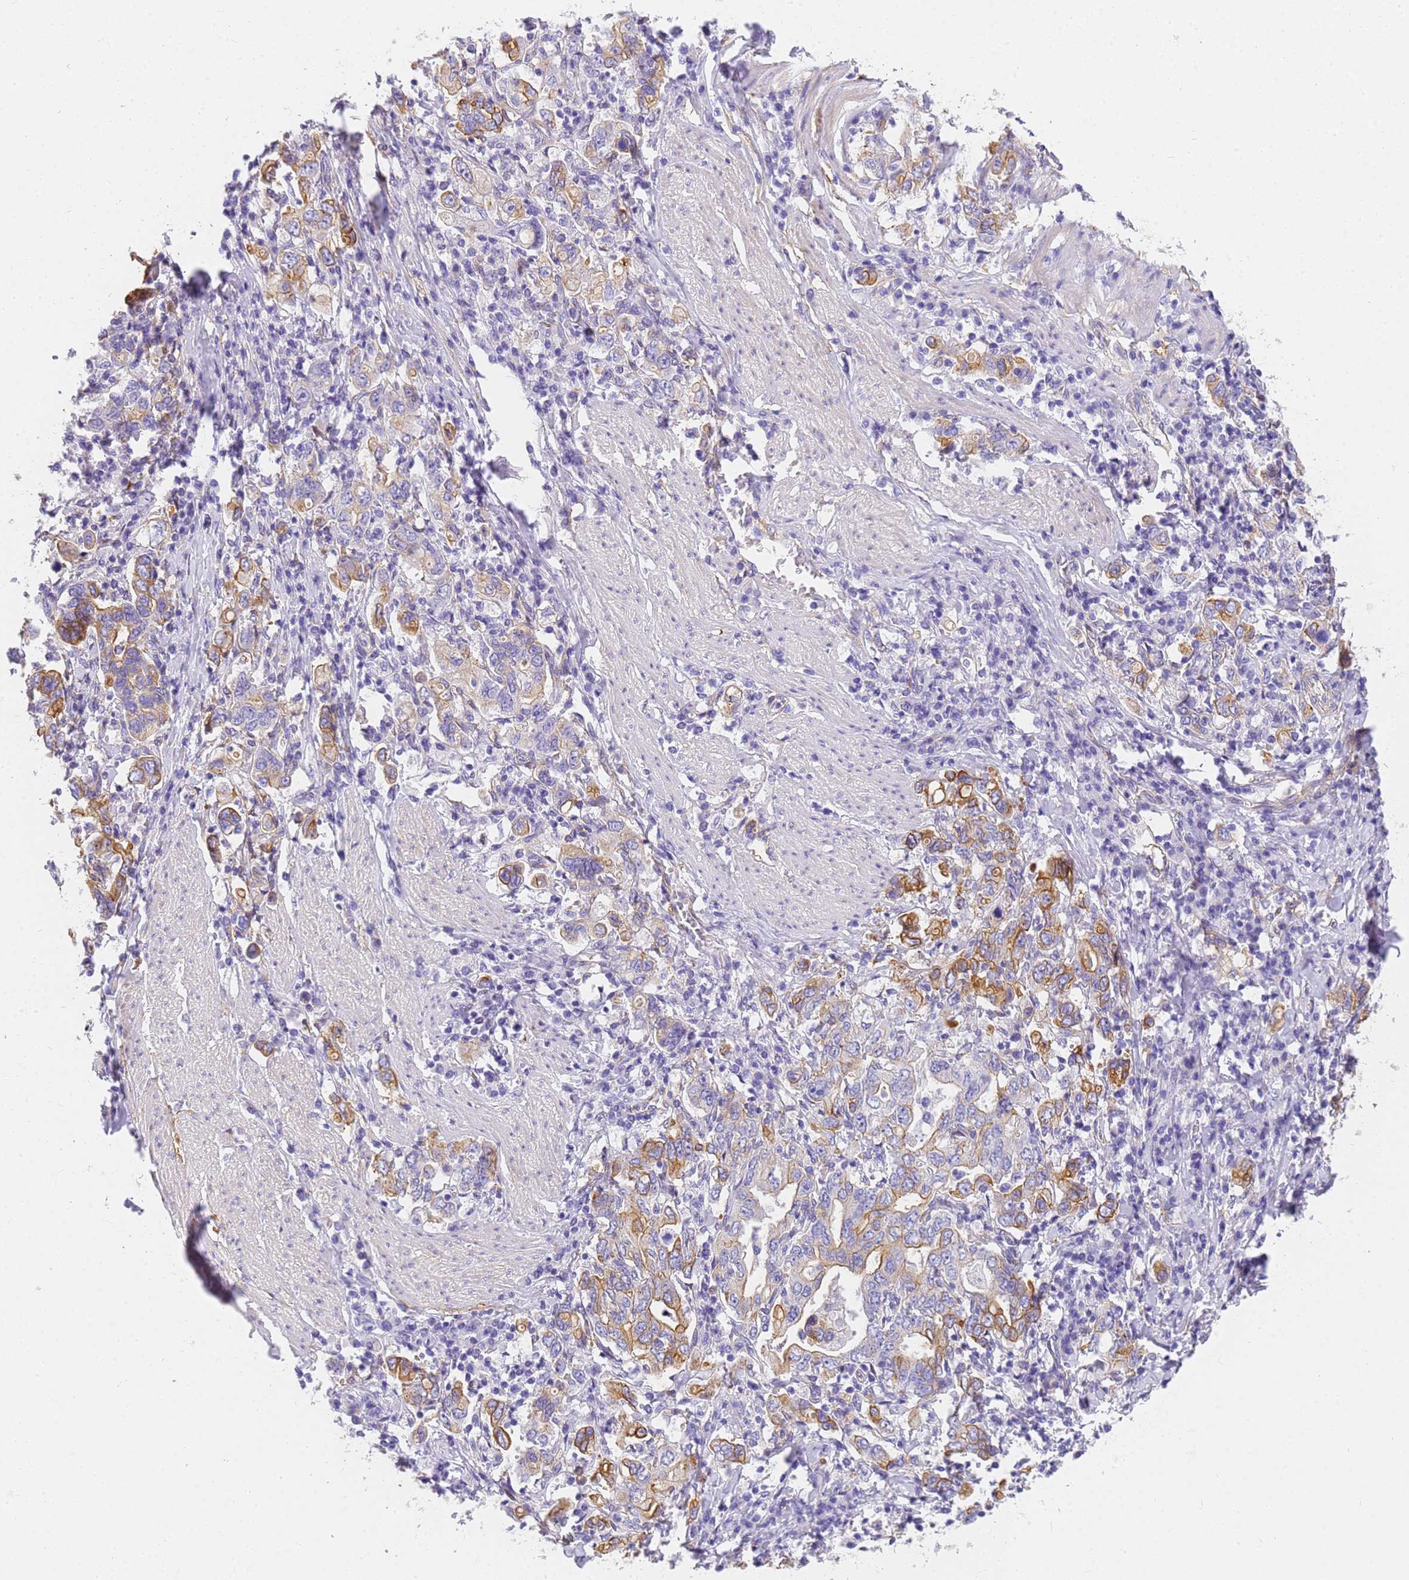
{"staining": {"intensity": "moderate", "quantity": "25%-75%", "location": "cytoplasmic/membranous"}, "tissue": "stomach cancer", "cell_type": "Tumor cells", "image_type": "cancer", "snomed": [{"axis": "morphology", "description": "Adenocarcinoma, NOS"}, {"axis": "topography", "description": "Stomach, upper"}], "caption": "Immunohistochemical staining of human stomach cancer (adenocarcinoma) reveals medium levels of moderate cytoplasmic/membranous protein staining in about 25%-75% of tumor cells.", "gene": "MVB12A", "patient": {"sex": "male", "age": 62}}